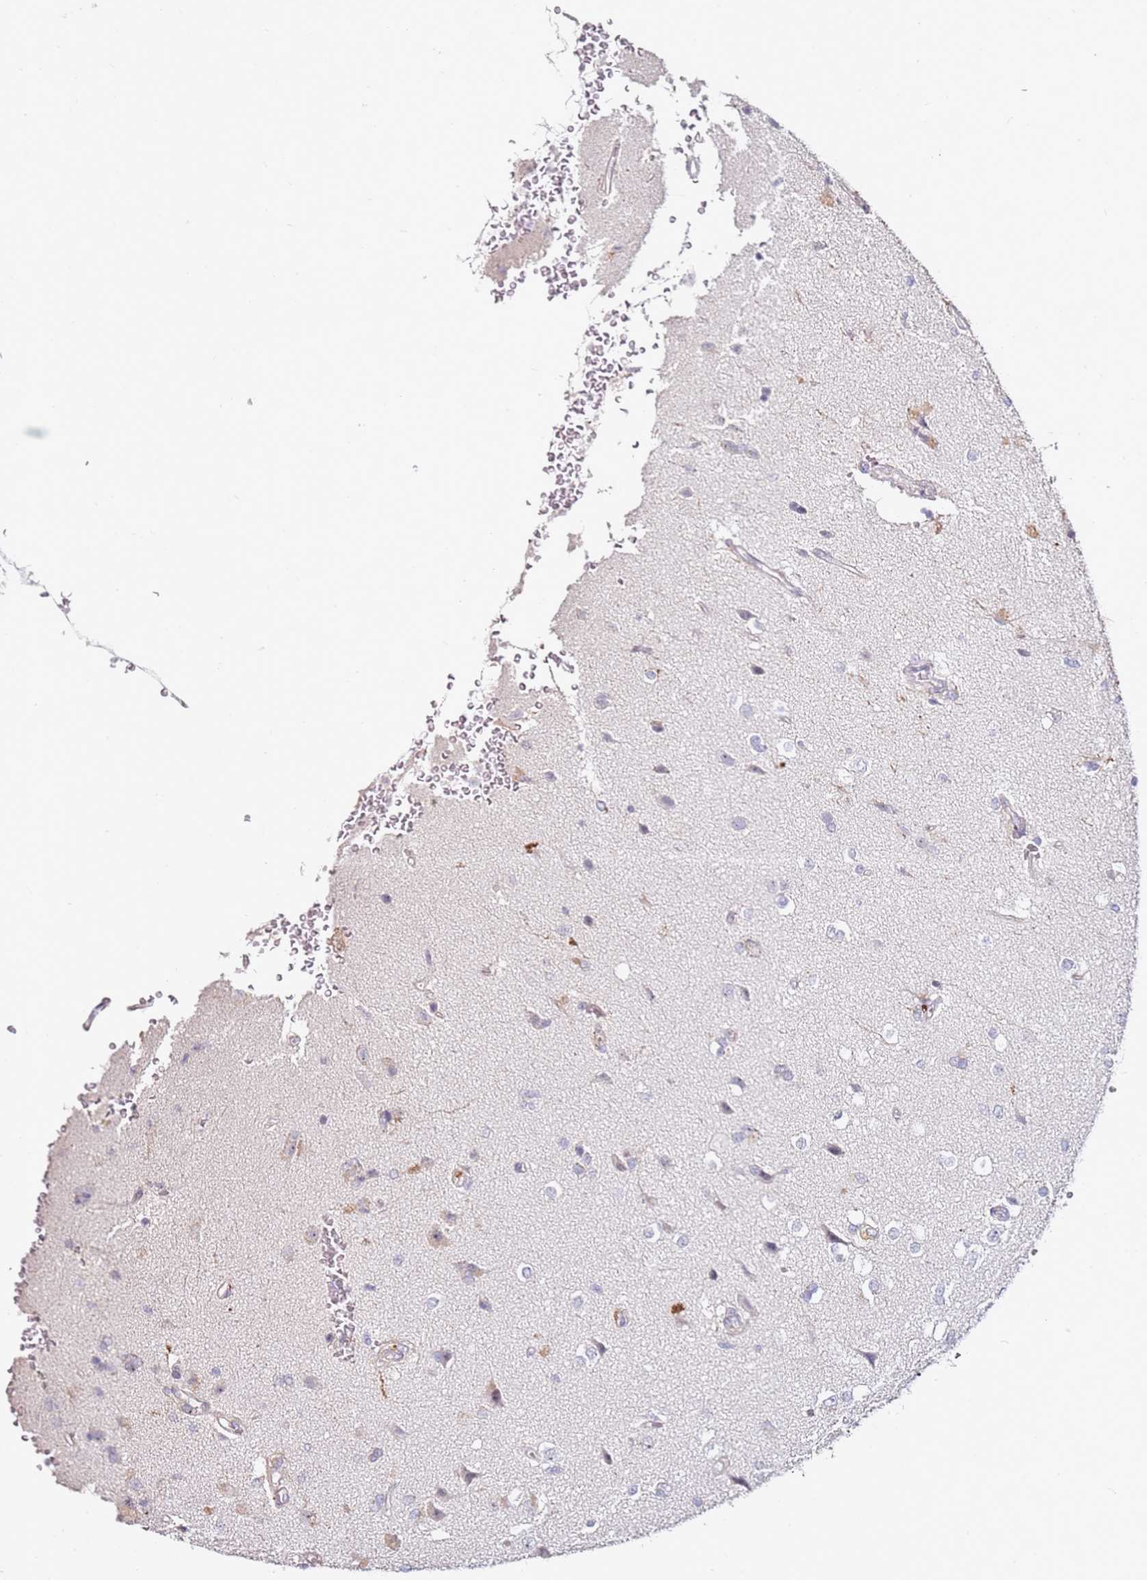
{"staining": {"intensity": "negative", "quantity": "none", "location": "none"}, "tissue": "glioma", "cell_type": "Tumor cells", "image_type": "cancer", "snomed": [{"axis": "morphology", "description": "Glioma, malignant, High grade"}, {"axis": "topography", "description": "Brain"}], "caption": "Micrograph shows no significant protein expression in tumor cells of high-grade glioma (malignant). (Stains: DAB immunohistochemistry (IHC) with hematoxylin counter stain, Microscopy: brightfield microscopy at high magnification).", "gene": "RARS2", "patient": {"sex": "male", "age": 56}}